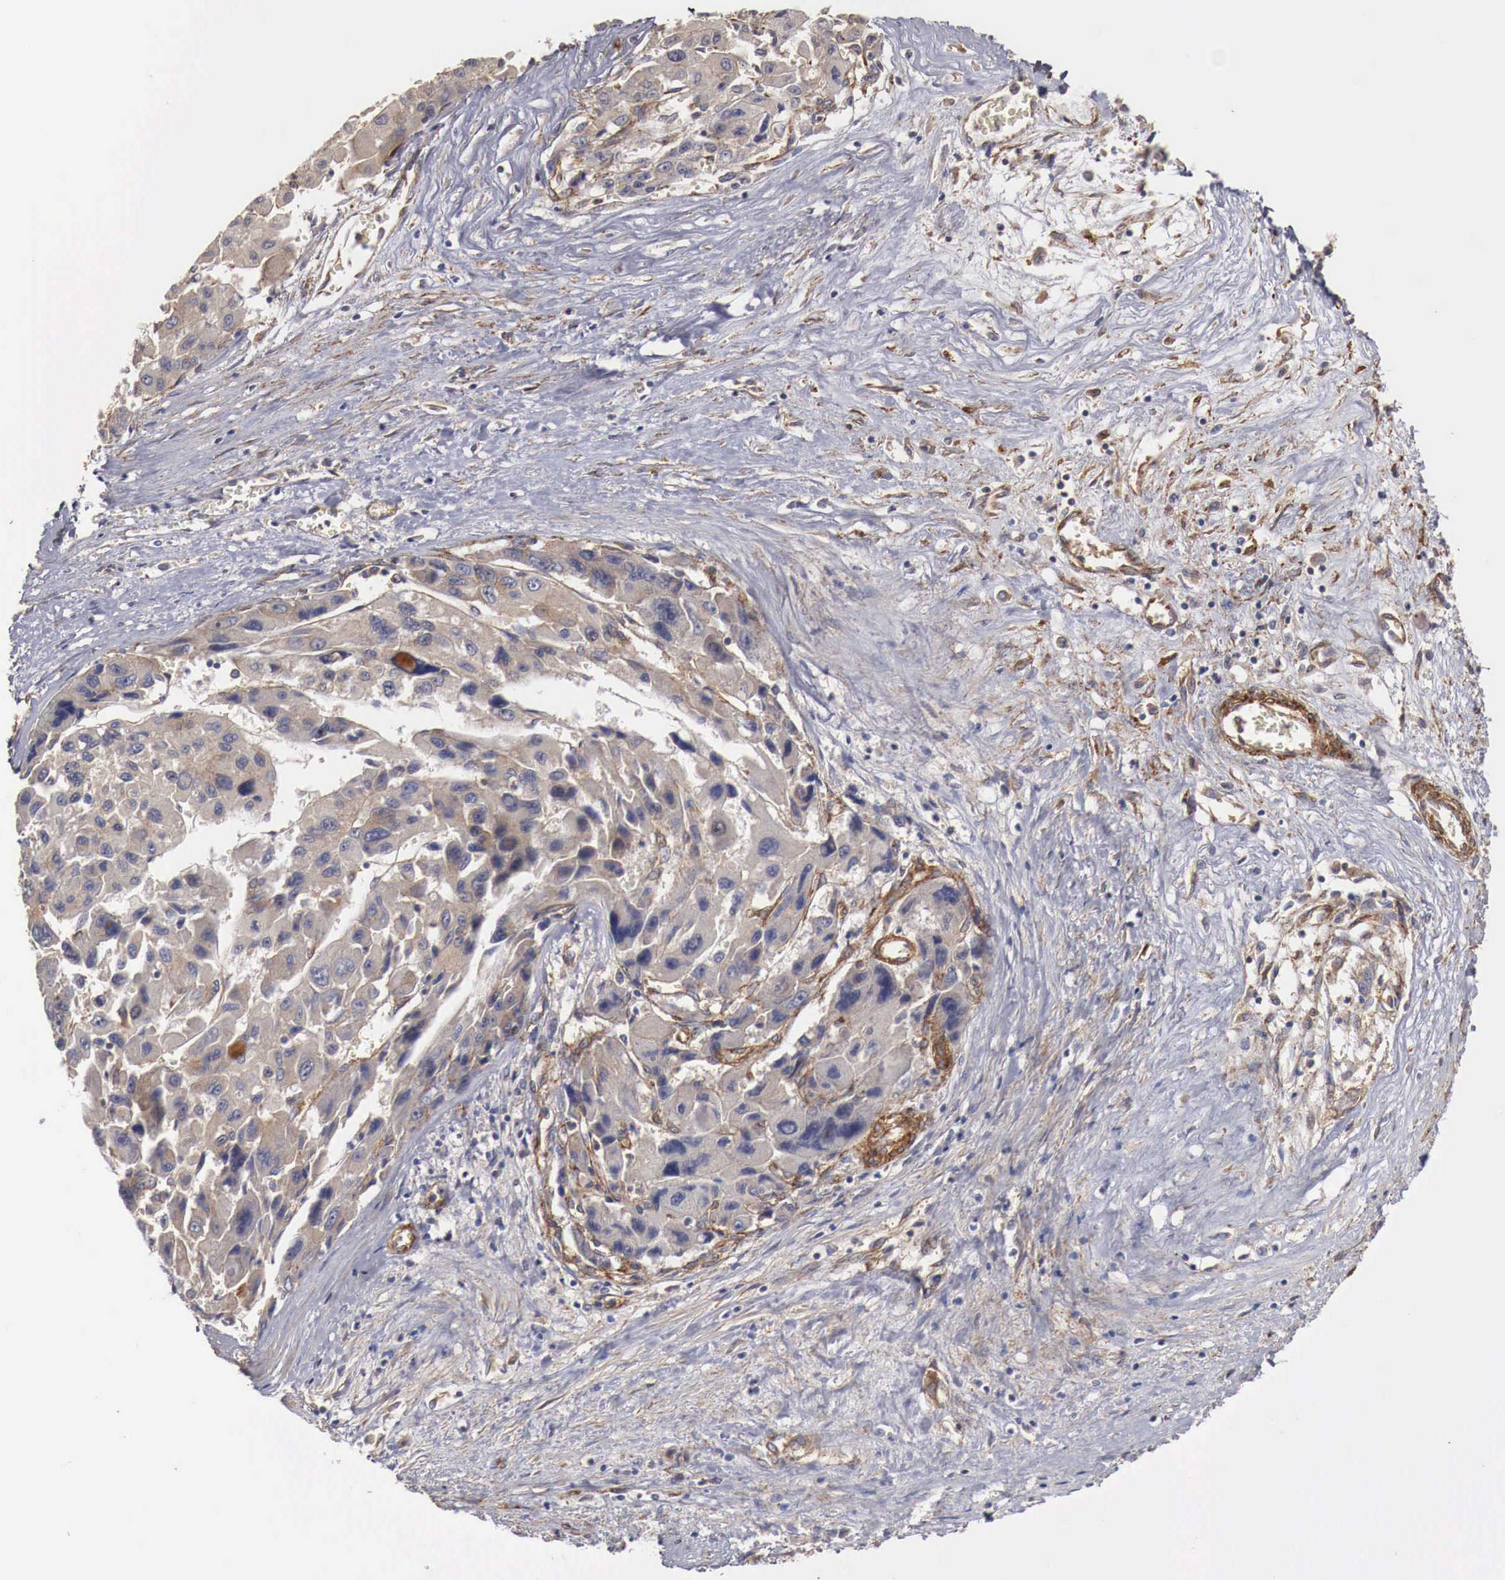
{"staining": {"intensity": "weak", "quantity": ">75%", "location": "cytoplasmic/membranous"}, "tissue": "liver cancer", "cell_type": "Tumor cells", "image_type": "cancer", "snomed": [{"axis": "morphology", "description": "Carcinoma, Hepatocellular, NOS"}, {"axis": "topography", "description": "Liver"}], "caption": "A low amount of weak cytoplasmic/membranous expression is present in about >75% of tumor cells in liver hepatocellular carcinoma tissue.", "gene": "ARMCX4", "patient": {"sex": "male", "age": 64}}